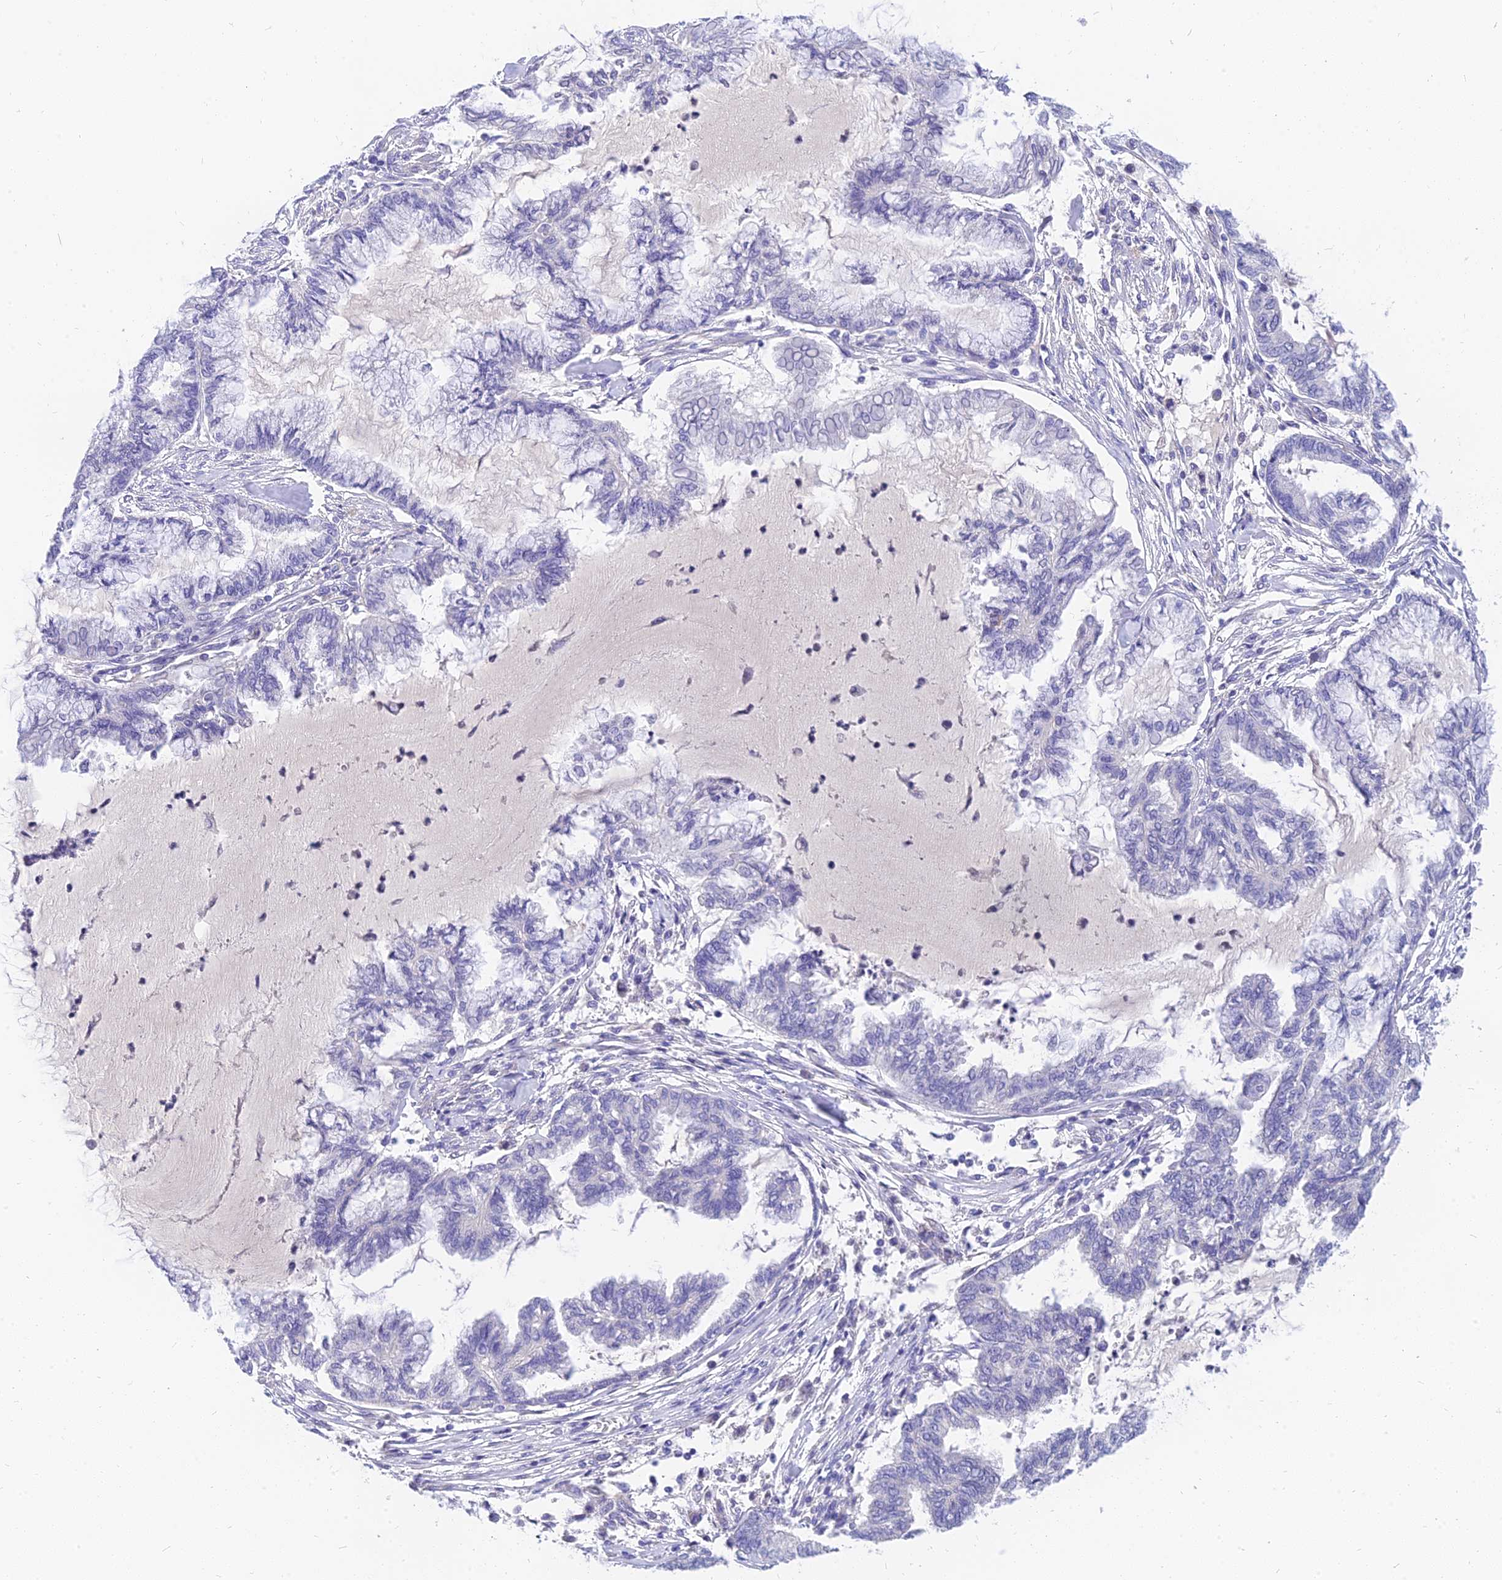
{"staining": {"intensity": "negative", "quantity": "none", "location": "none"}, "tissue": "endometrial cancer", "cell_type": "Tumor cells", "image_type": "cancer", "snomed": [{"axis": "morphology", "description": "Adenocarcinoma, NOS"}, {"axis": "topography", "description": "Endometrium"}], "caption": "High magnification brightfield microscopy of endometrial cancer stained with DAB (3,3'-diaminobenzidine) (brown) and counterstained with hematoxylin (blue): tumor cells show no significant positivity.", "gene": "TMEM161B", "patient": {"sex": "female", "age": 86}}